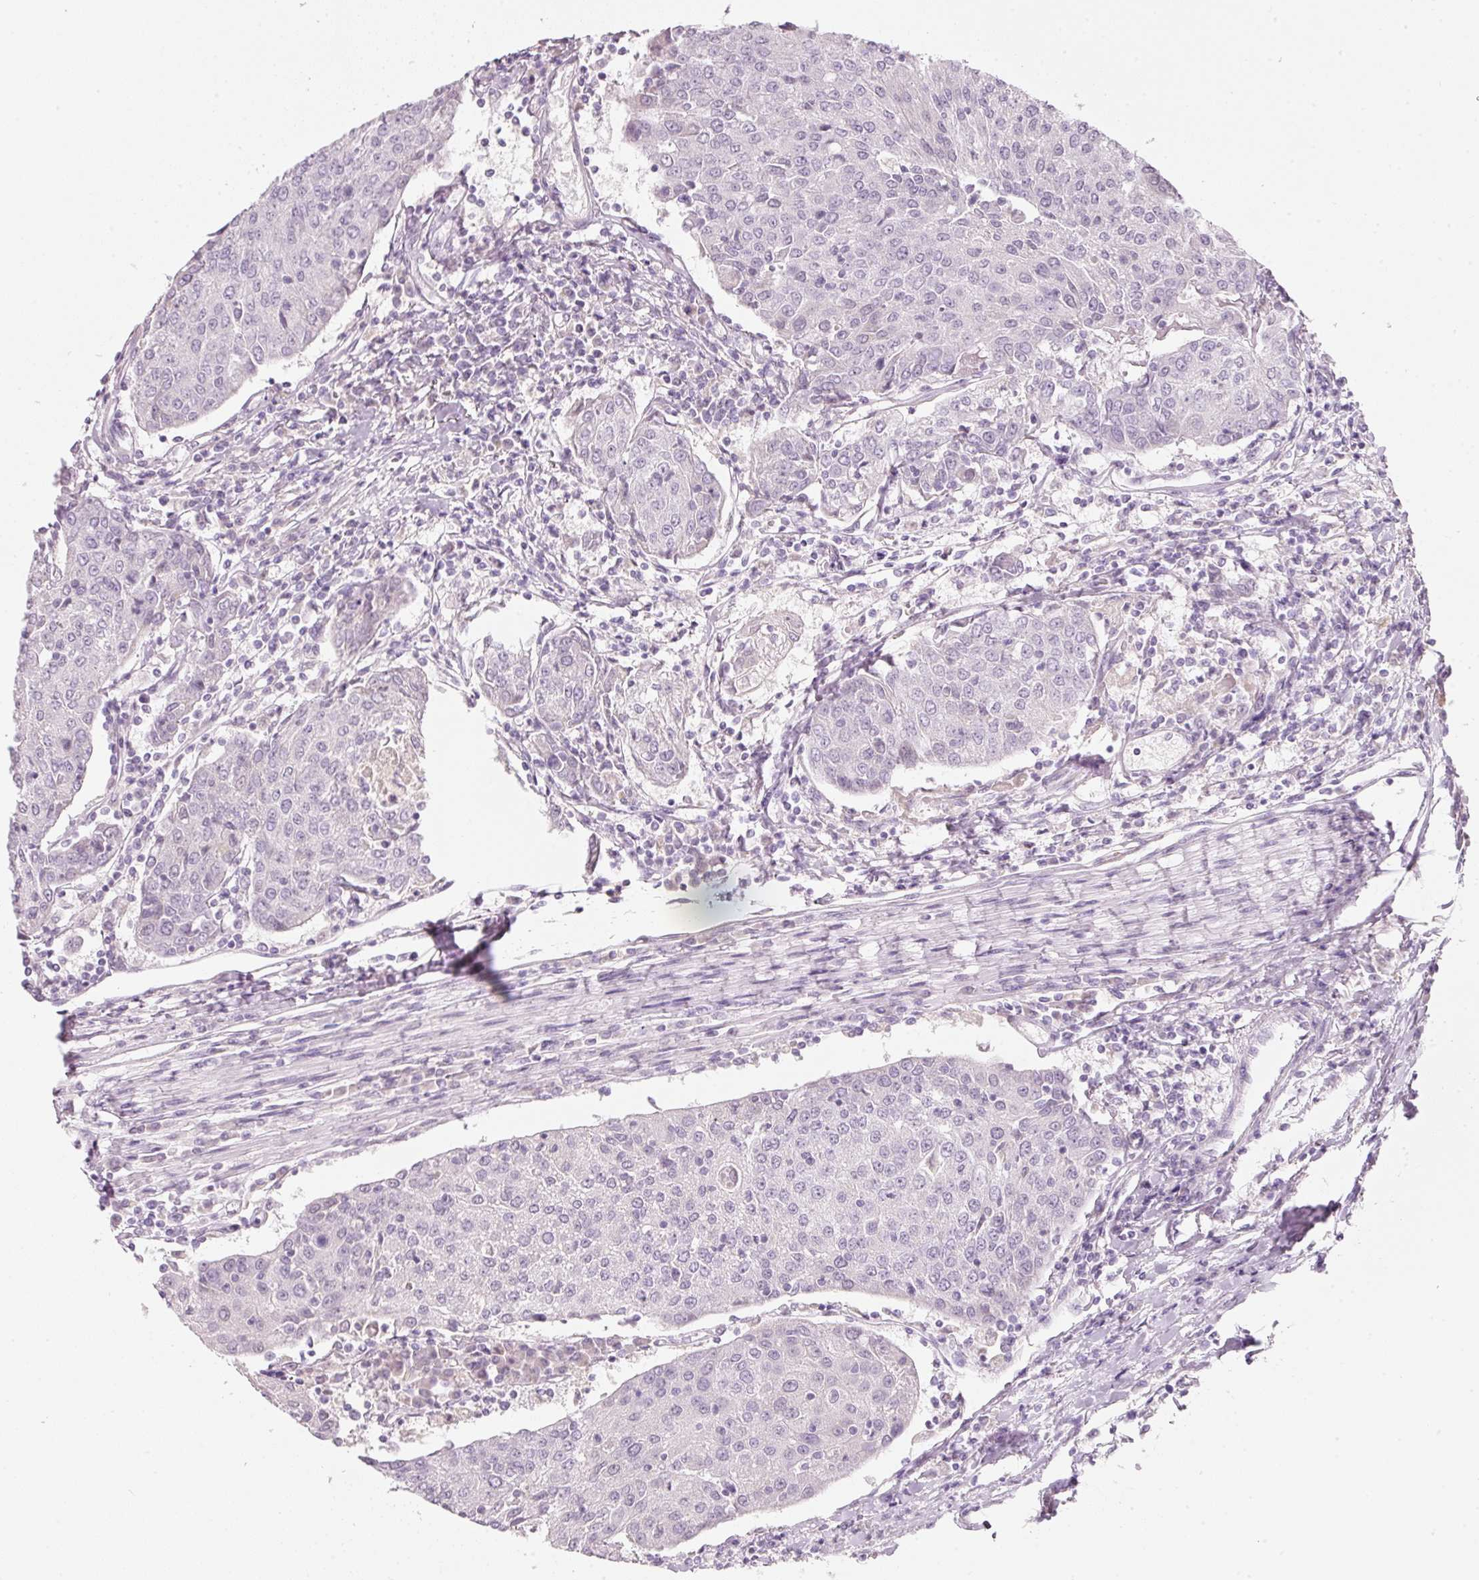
{"staining": {"intensity": "negative", "quantity": "none", "location": "none"}, "tissue": "urothelial cancer", "cell_type": "Tumor cells", "image_type": "cancer", "snomed": [{"axis": "morphology", "description": "Urothelial carcinoma, High grade"}, {"axis": "topography", "description": "Urinary bladder"}], "caption": "Tumor cells are negative for protein expression in human urothelial cancer. (DAB (3,3'-diaminobenzidine) immunohistochemistry visualized using brightfield microscopy, high magnification).", "gene": "ENSG00000206549", "patient": {"sex": "female", "age": 85}}